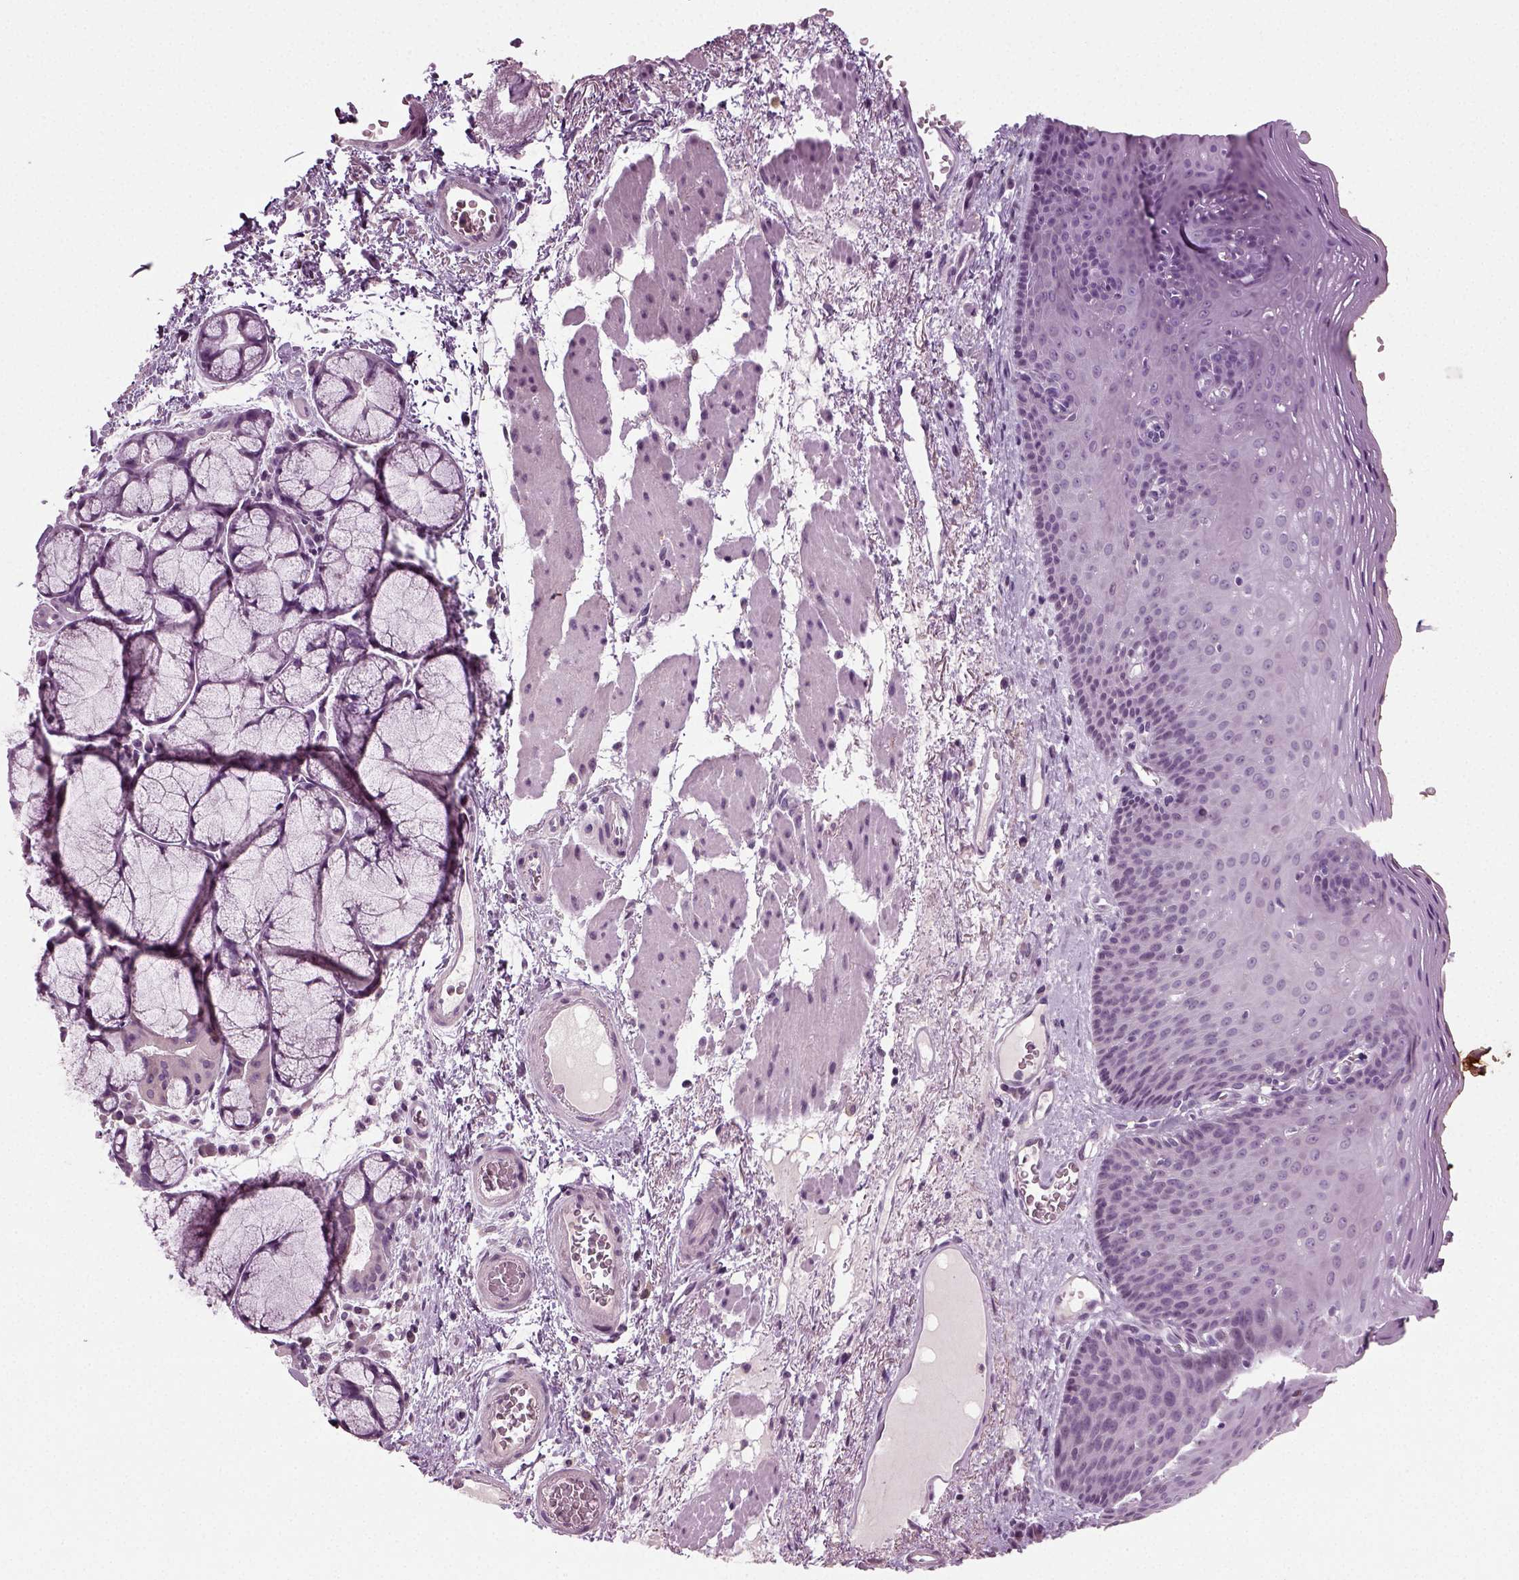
{"staining": {"intensity": "negative", "quantity": "none", "location": "none"}, "tissue": "esophagus", "cell_type": "Squamous epithelial cells", "image_type": "normal", "snomed": [{"axis": "morphology", "description": "Normal tissue, NOS"}, {"axis": "topography", "description": "Esophagus"}], "caption": "Micrograph shows no significant protein expression in squamous epithelial cells of benign esophagus.", "gene": "SYNGAP1", "patient": {"sex": "male", "age": 76}}